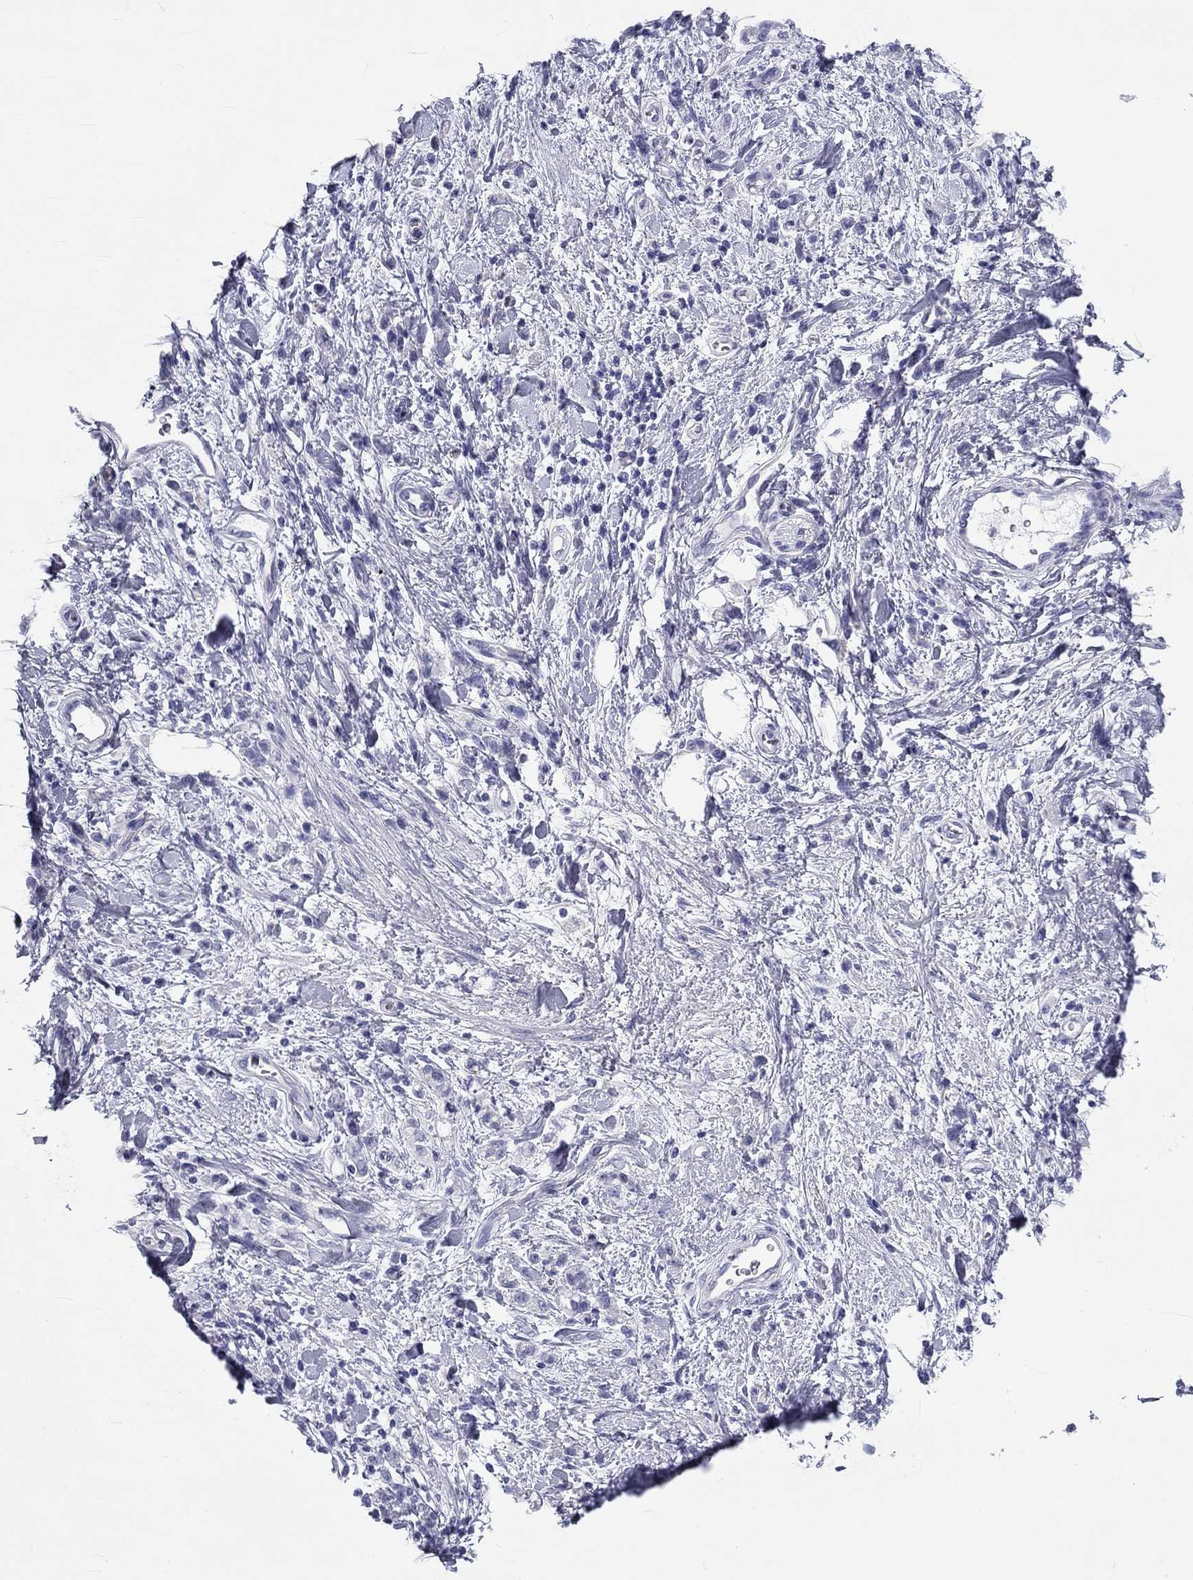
{"staining": {"intensity": "negative", "quantity": "none", "location": "none"}, "tissue": "stomach cancer", "cell_type": "Tumor cells", "image_type": "cancer", "snomed": [{"axis": "morphology", "description": "Adenocarcinoma, NOS"}, {"axis": "topography", "description": "Stomach"}], "caption": "Tumor cells are negative for brown protein staining in stomach adenocarcinoma. (DAB immunohistochemistry (IHC) visualized using brightfield microscopy, high magnification).", "gene": "DNALI1", "patient": {"sex": "male", "age": 77}}